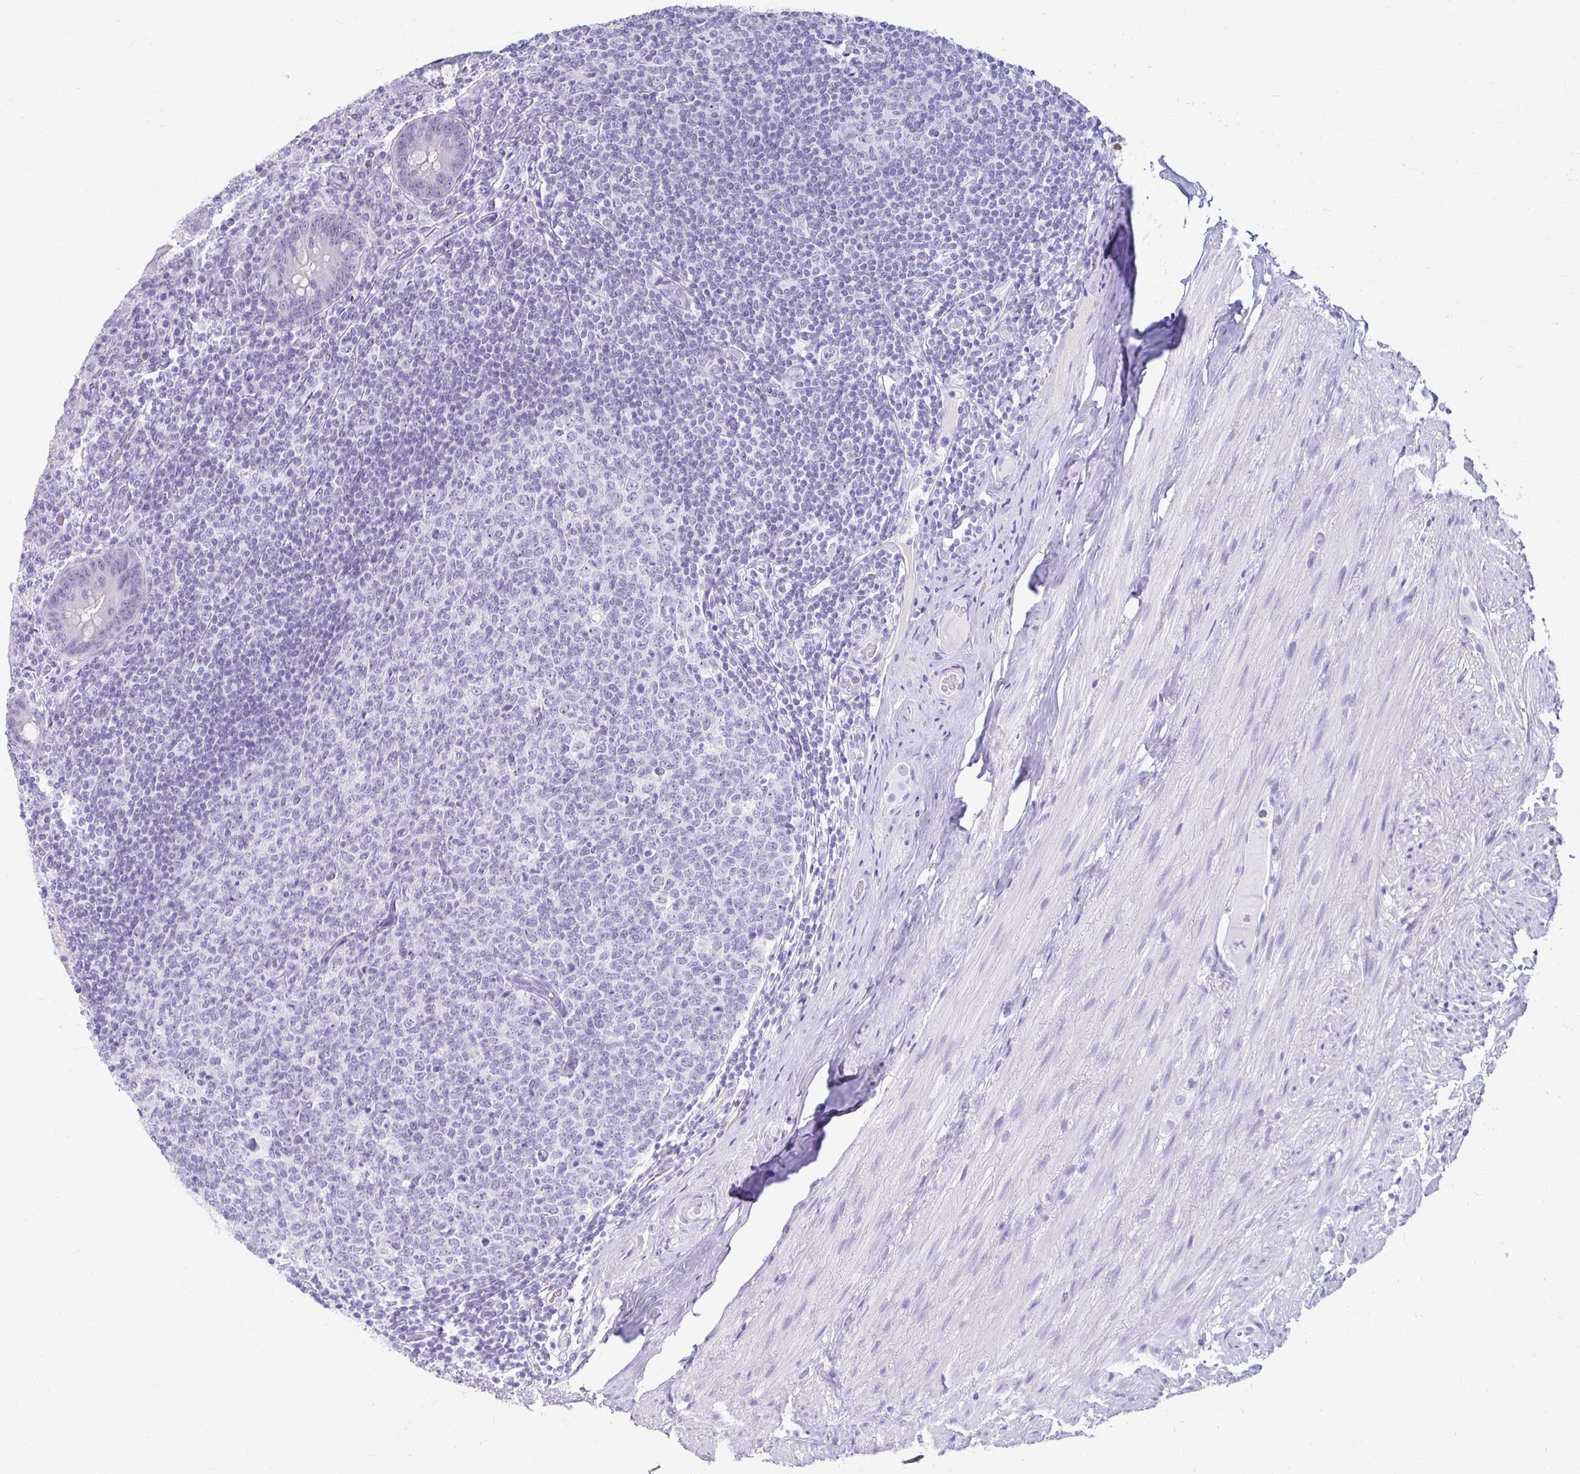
{"staining": {"intensity": "negative", "quantity": "none", "location": "none"}, "tissue": "appendix", "cell_type": "Glandular cells", "image_type": "normal", "snomed": [{"axis": "morphology", "description": "Normal tissue, NOS"}, {"axis": "topography", "description": "Appendix"}], "caption": "Immunohistochemical staining of normal appendix exhibits no significant expression in glandular cells.", "gene": "CST6", "patient": {"sex": "male", "age": 71}}